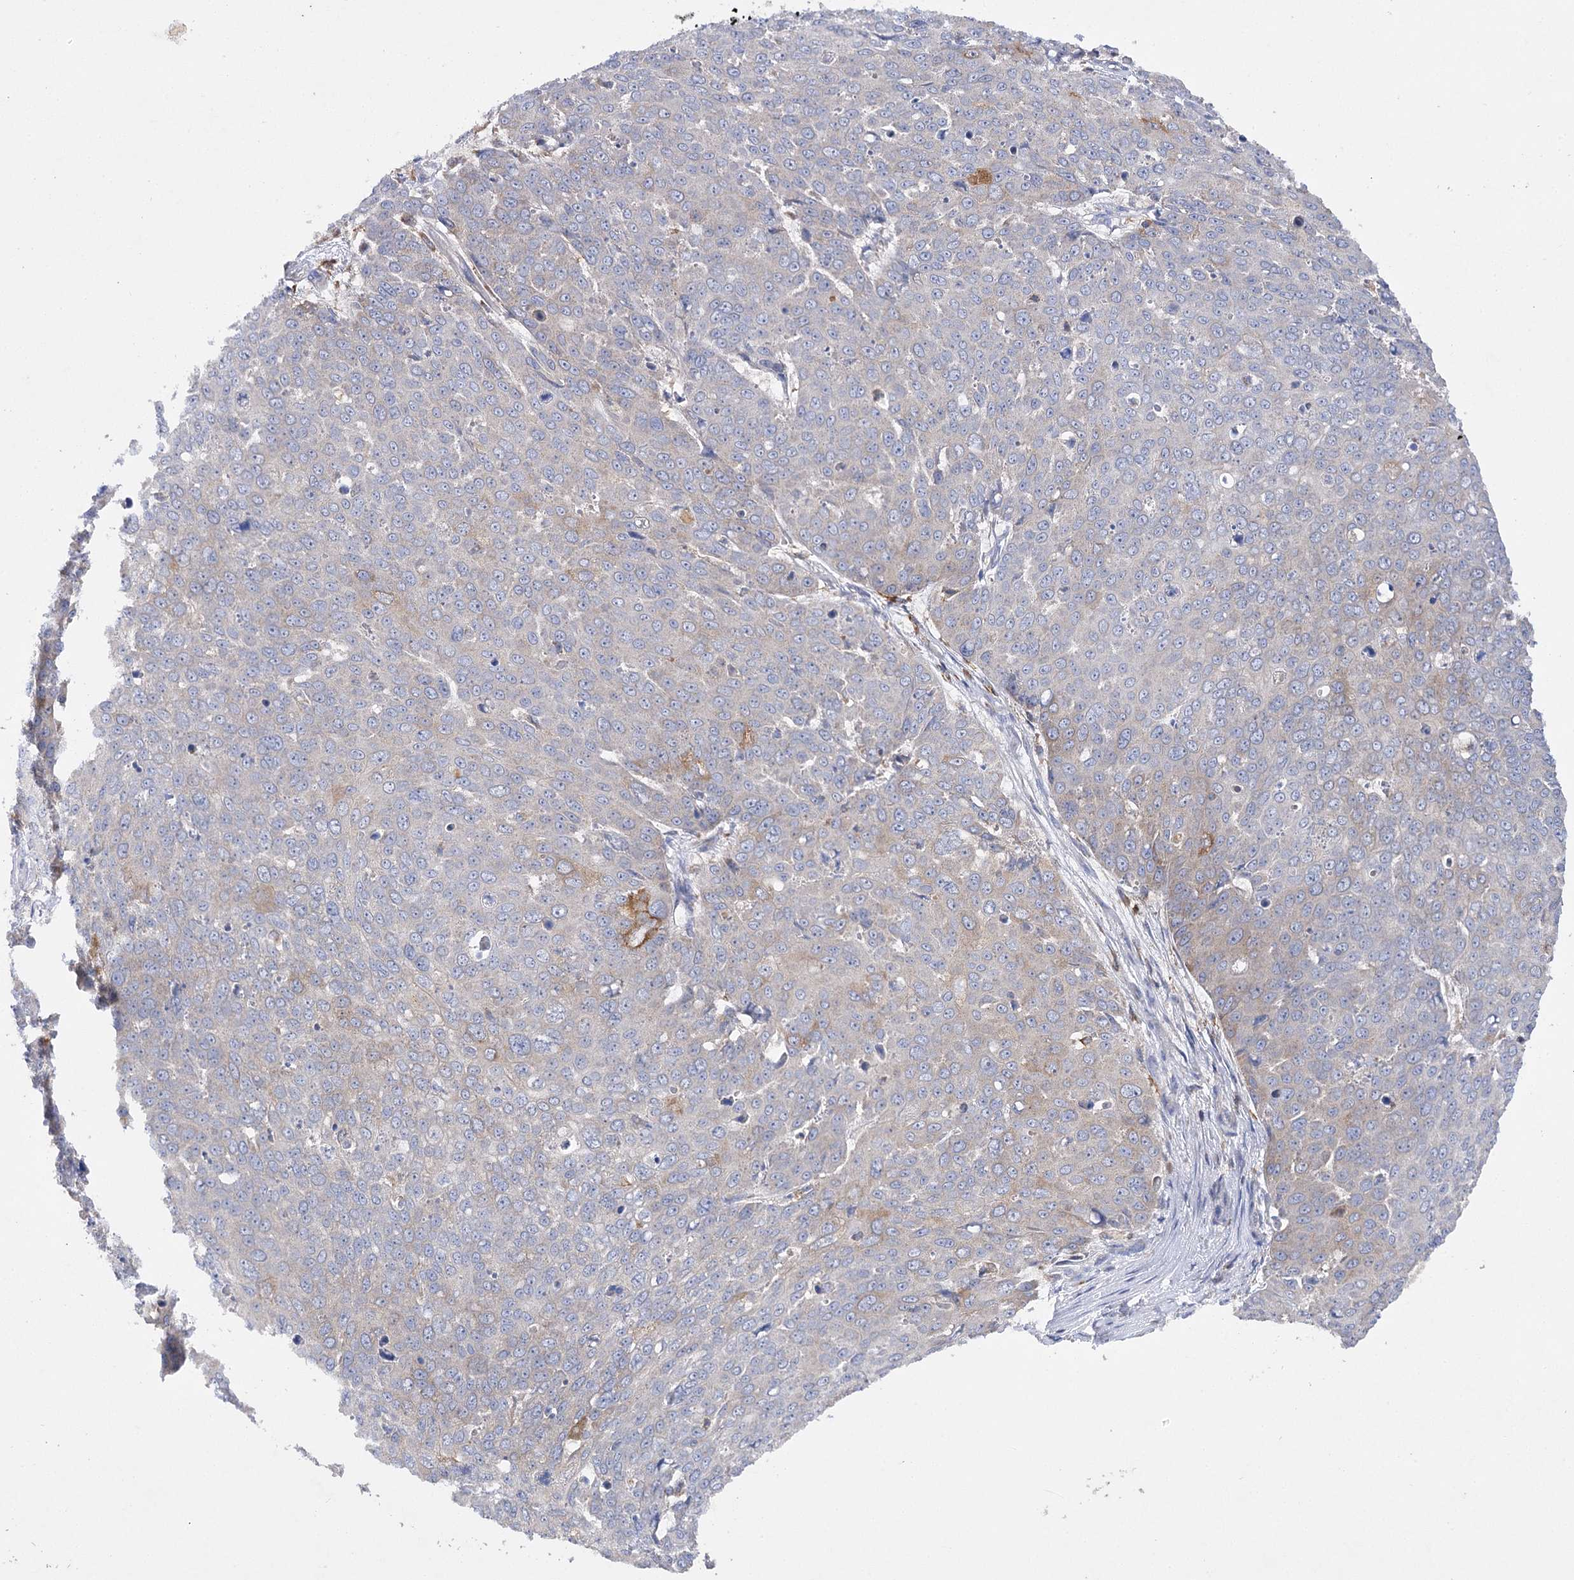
{"staining": {"intensity": "moderate", "quantity": "<25%", "location": "cytoplasmic/membranous"}, "tissue": "skin cancer", "cell_type": "Tumor cells", "image_type": "cancer", "snomed": [{"axis": "morphology", "description": "Squamous cell carcinoma, NOS"}, {"axis": "topography", "description": "Skin"}], "caption": "The micrograph demonstrates immunohistochemical staining of squamous cell carcinoma (skin). There is moderate cytoplasmic/membranous staining is seen in approximately <25% of tumor cells.", "gene": "COX15", "patient": {"sex": "male", "age": 71}}